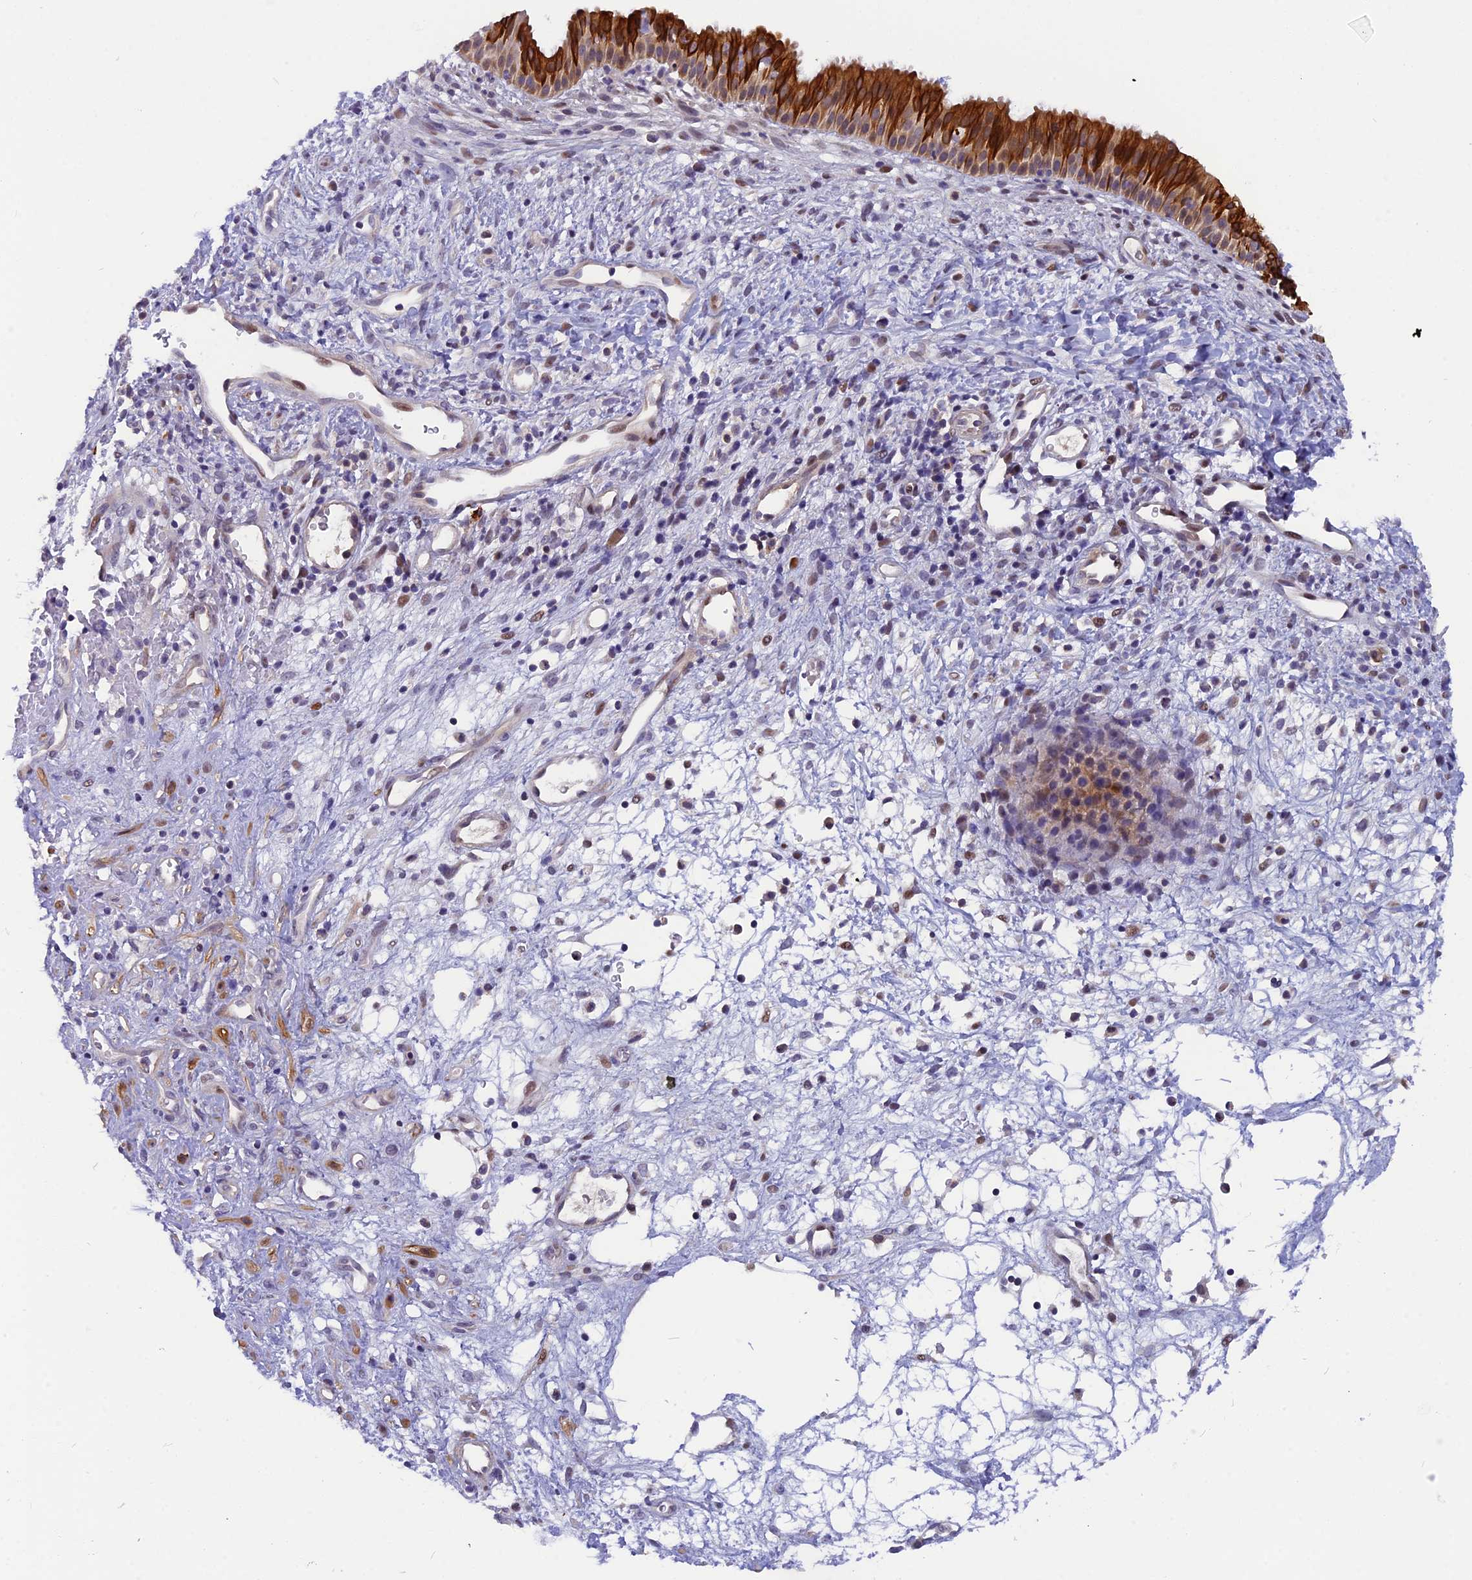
{"staining": {"intensity": "strong", "quantity": ">75%", "location": "cytoplasmic/membranous"}, "tissue": "nasopharynx", "cell_type": "Respiratory epithelial cells", "image_type": "normal", "snomed": [{"axis": "morphology", "description": "Normal tissue, NOS"}, {"axis": "topography", "description": "Nasopharynx"}], "caption": "DAB immunohistochemical staining of unremarkable nasopharynx exhibits strong cytoplasmic/membranous protein positivity in about >75% of respiratory epithelial cells.", "gene": "ANKRD34B", "patient": {"sex": "male", "age": 22}}